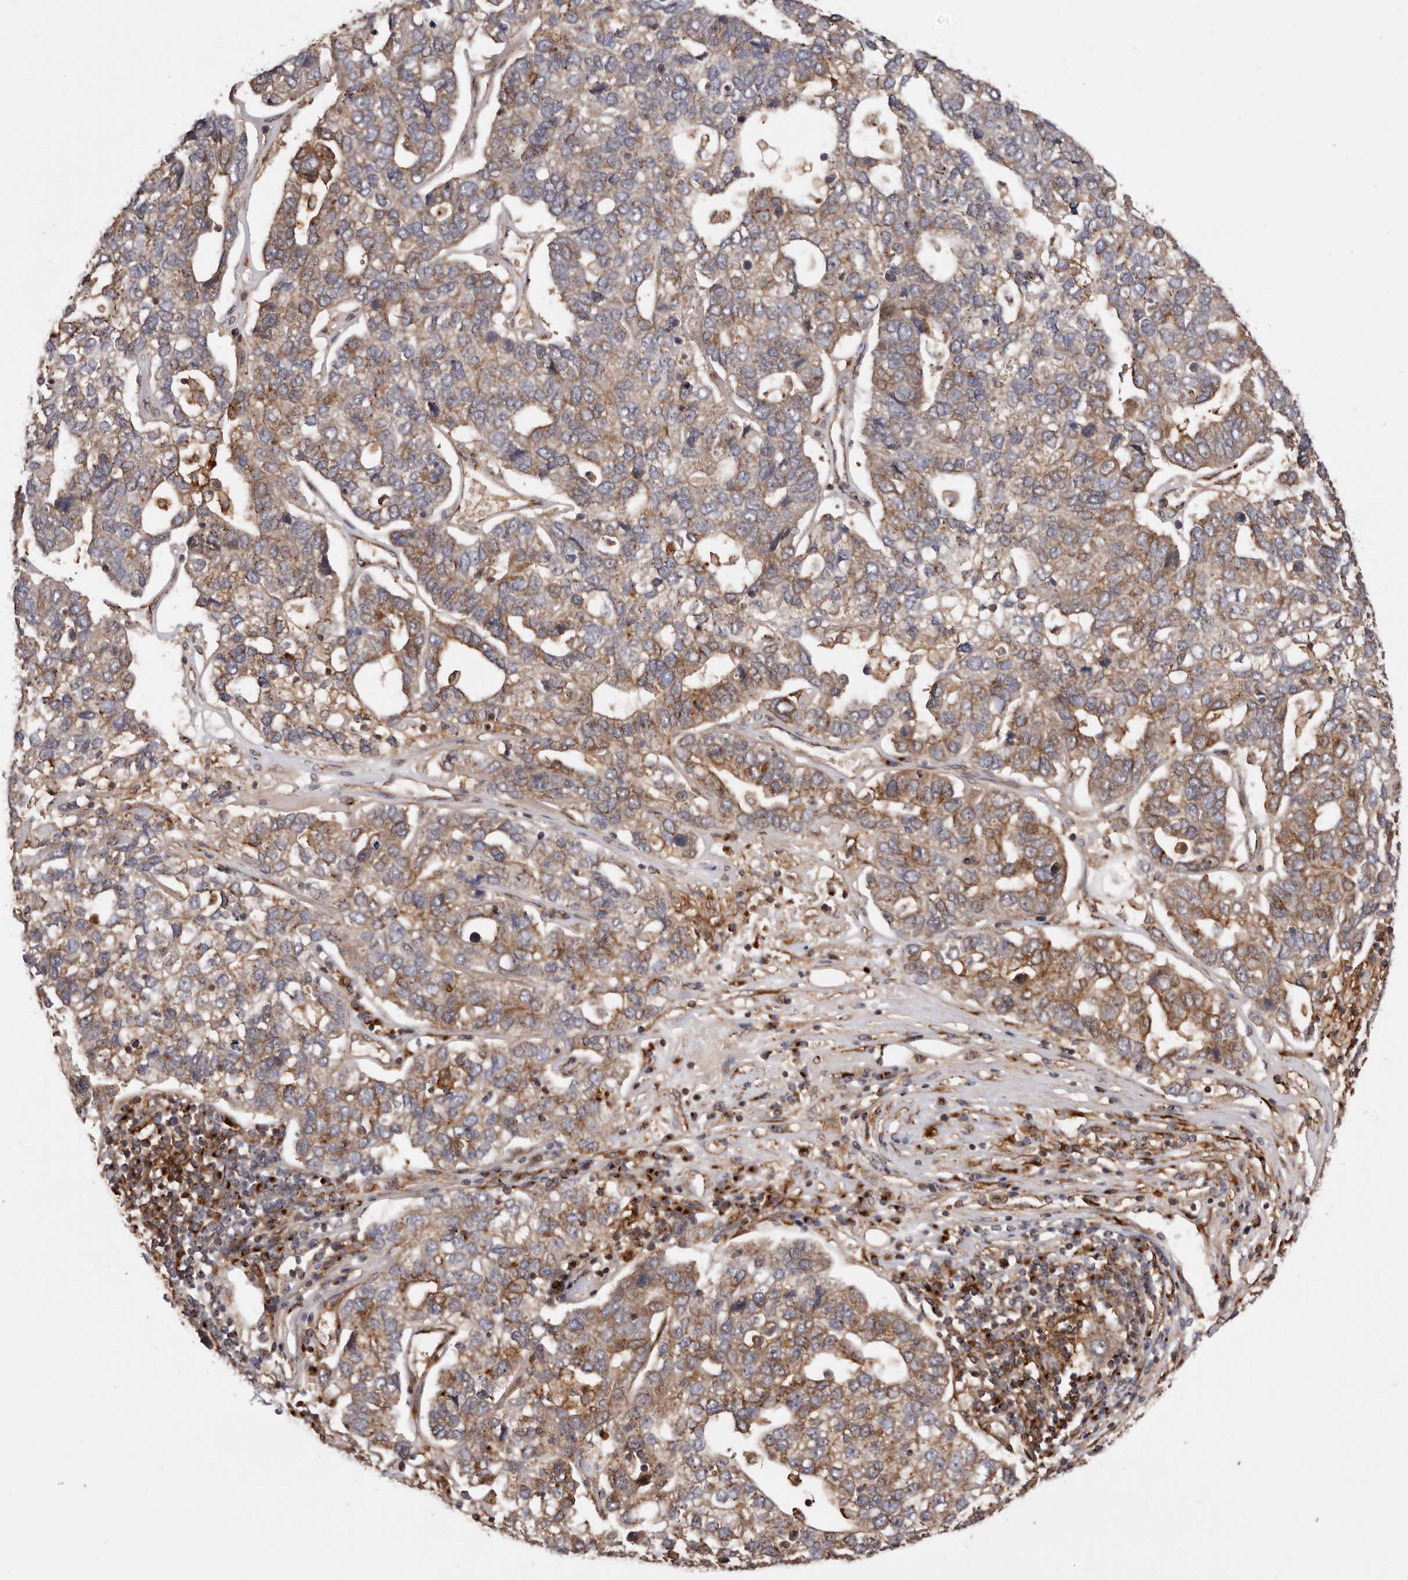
{"staining": {"intensity": "moderate", "quantity": "25%-75%", "location": "cytoplasmic/membranous"}, "tissue": "pancreatic cancer", "cell_type": "Tumor cells", "image_type": "cancer", "snomed": [{"axis": "morphology", "description": "Adenocarcinoma, NOS"}, {"axis": "topography", "description": "Pancreas"}], "caption": "Adenocarcinoma (pancreatic) was stained to show a protein in brown. There is medium levels of moderate cytoplasmic/membranous expression in approximately 25%-75% of tumor cells.", "gene": "GPR27", "patient": {"sex": "female", "age": 61}}